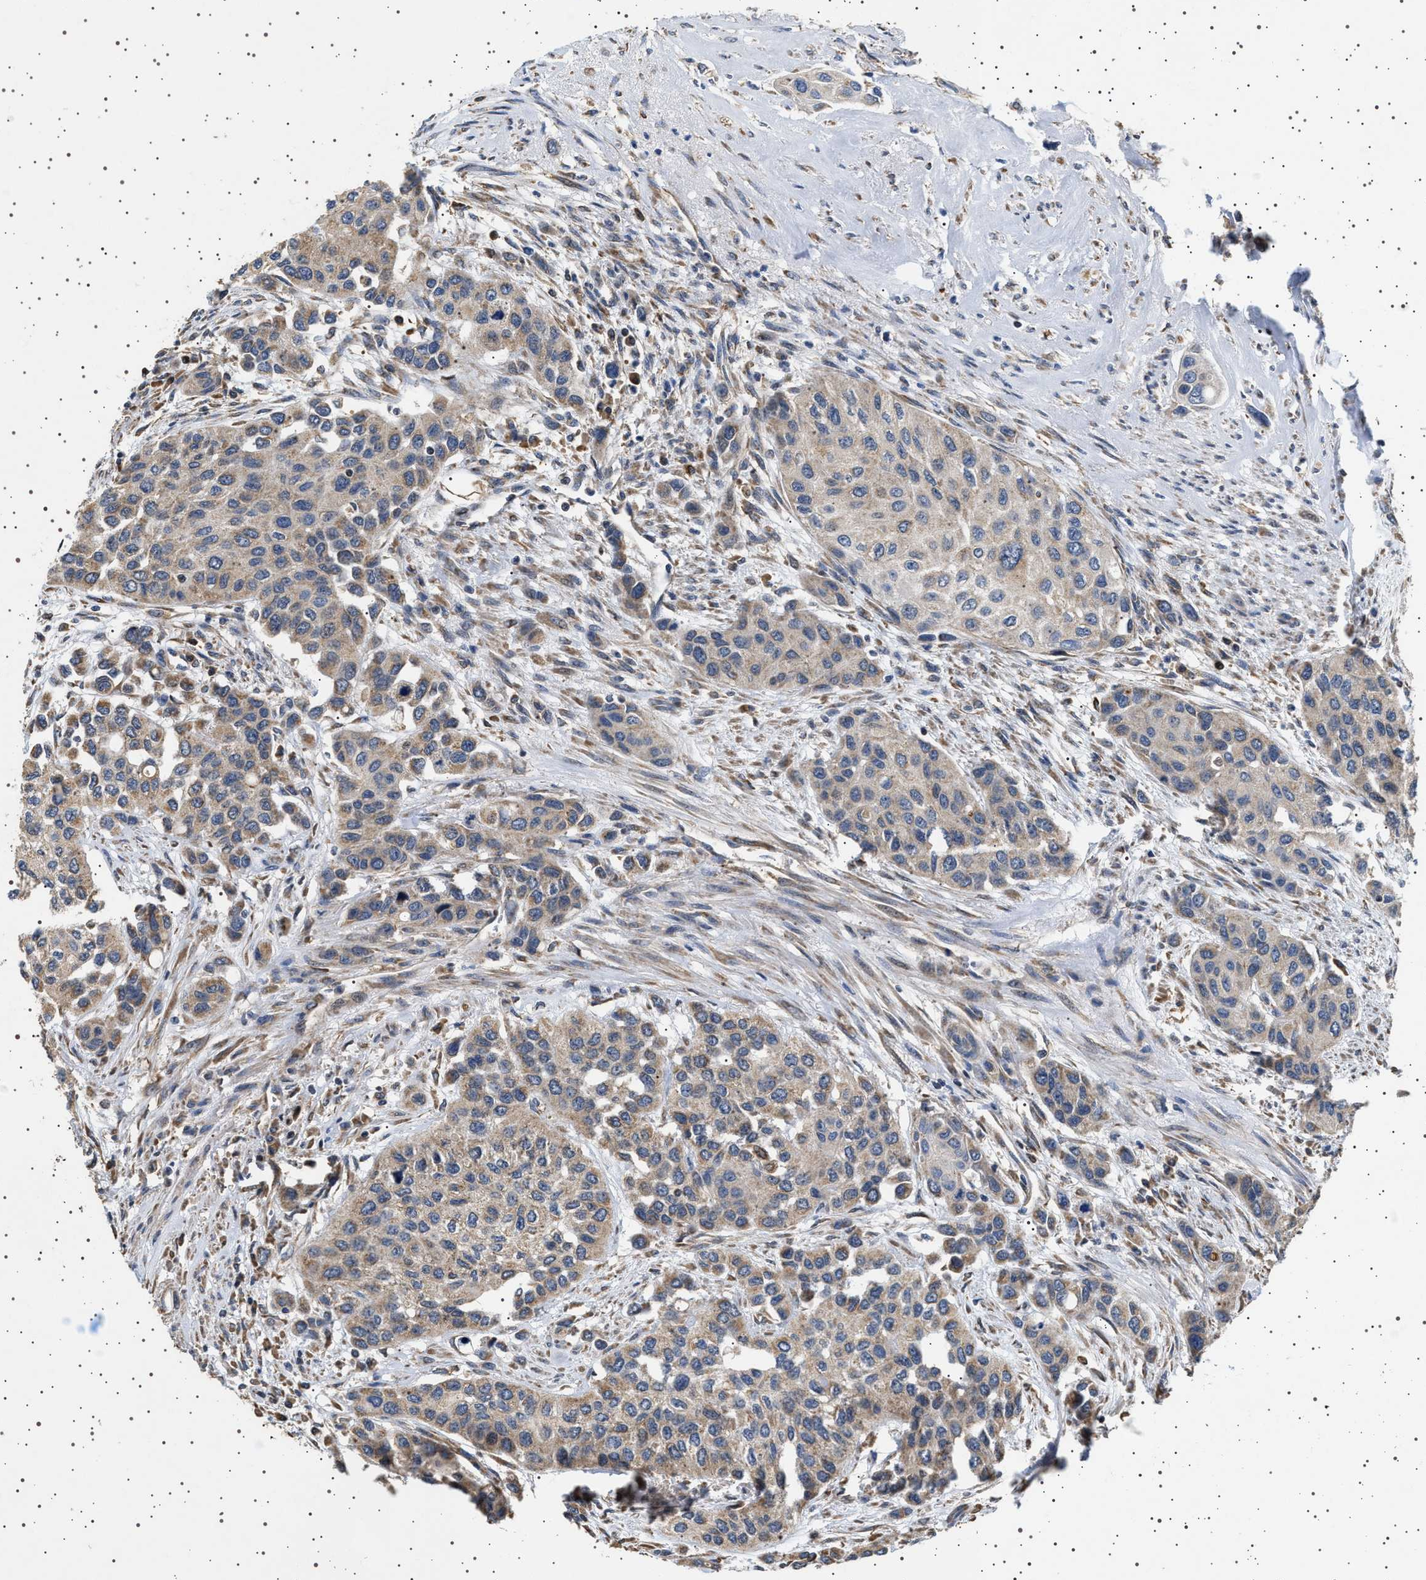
{"staining": {"intensity": "weak", "quantity": ">75%", "location": "cytoplasmic/membranous"}, "tissue": "urothelial cancer", "cell_type": "Tumor cells", "image_type": "cancer", "snomed": [{"axis": "morphology", "description": "Urothelial carcinoma, High grade"}, {"axis": "topography", "description": "Urinary bladder"}], "caption": "Immunohistochemical staining of urothelial cancer exhibits low levels of weak cytoplasmic/membranous expression in about >75% of tumor cells. The staining was performed using DAB to visualize the protein expression in brown, while the nuclei were stained in blue with hematoxylin (Magnification: 20x).", "gene": "TRUB2", "patient": {"sex": "female", "age": 56}}